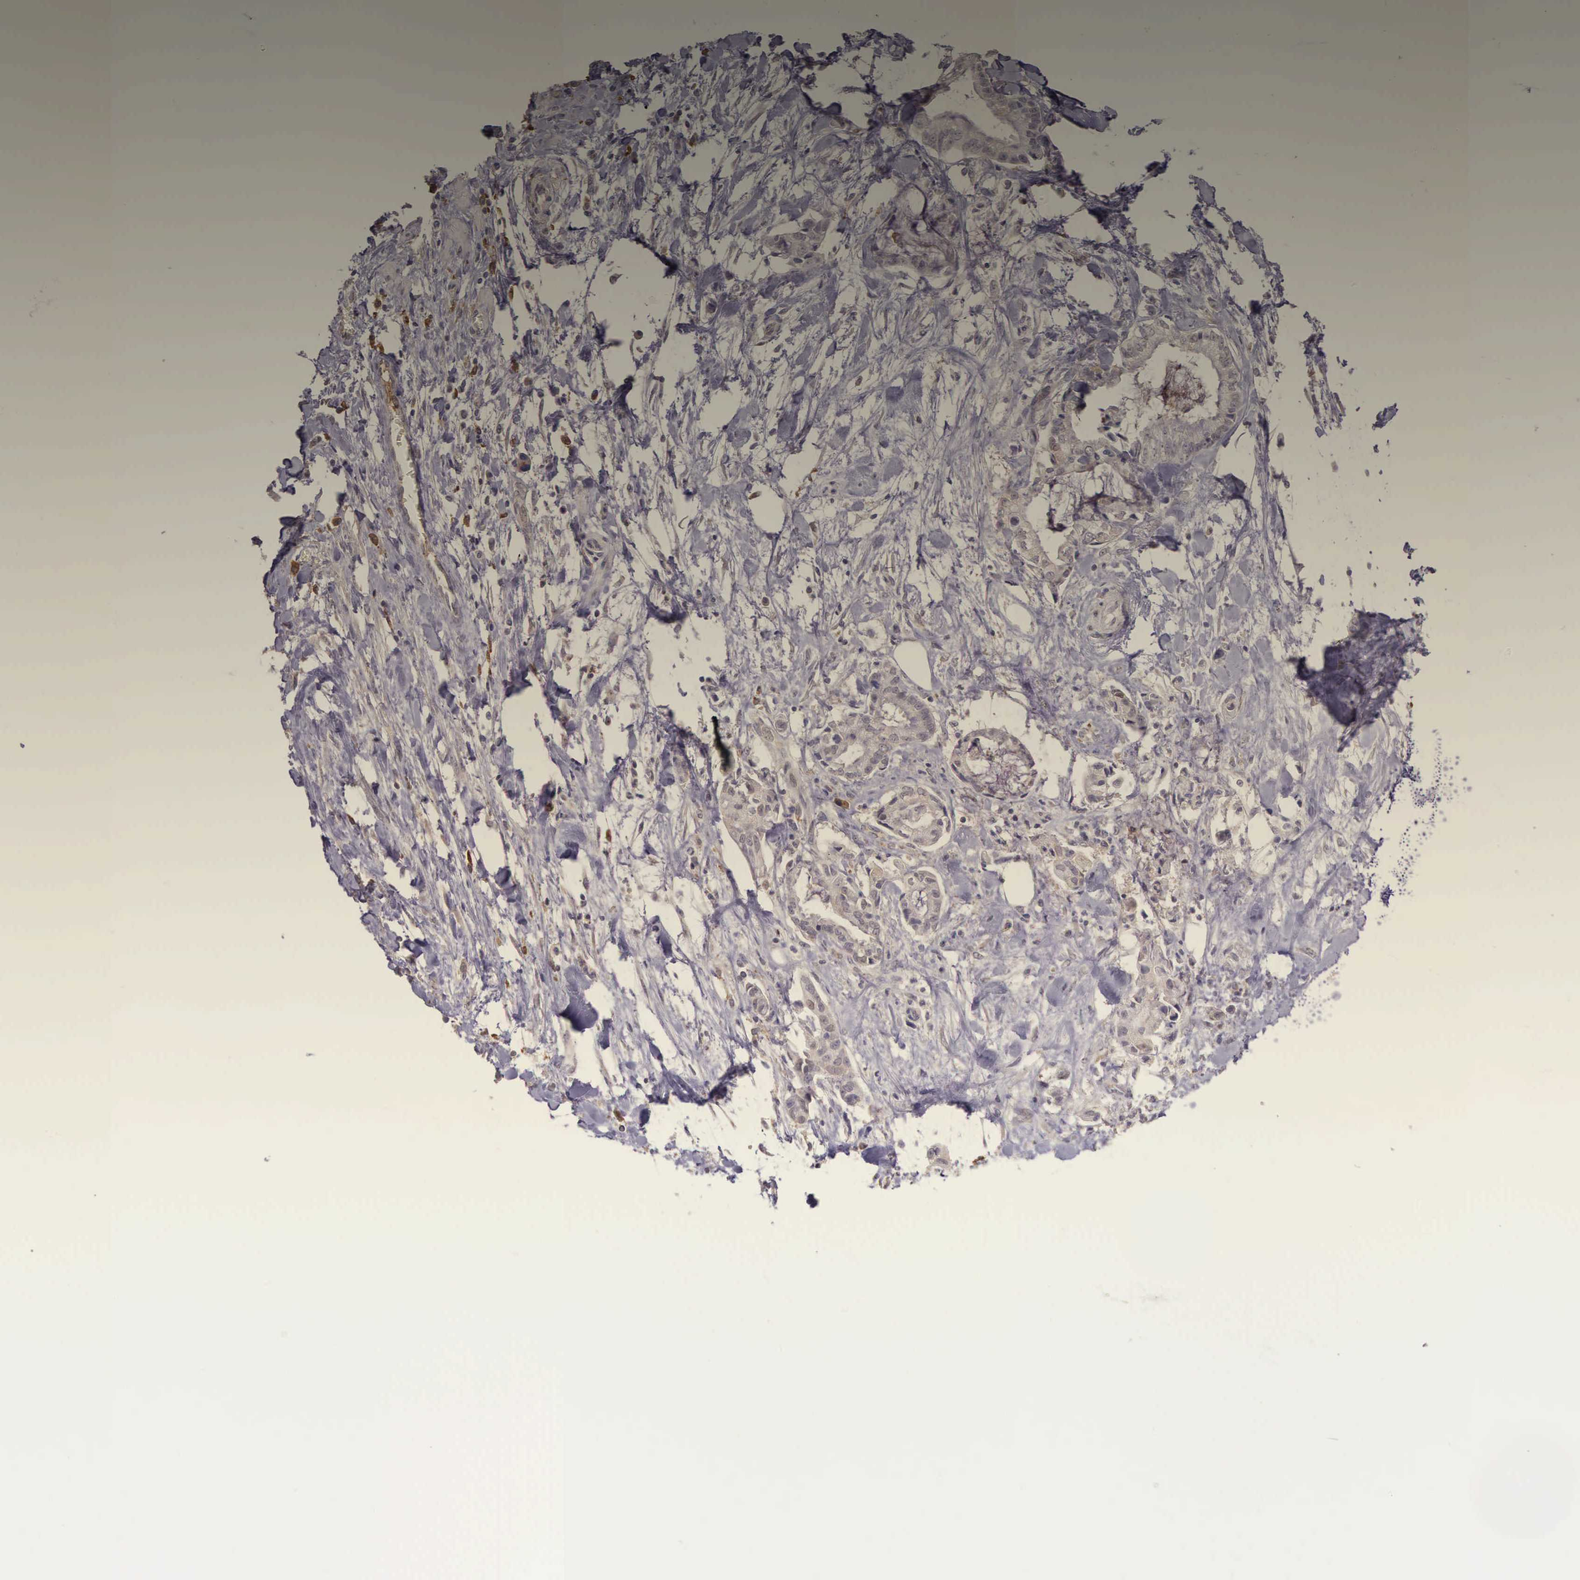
{"staining": {"intensity": "weak", "quantity": "<25%", "location": "cytoplasmic/membranous"}, "tissue": "liver cancer", "cell_type": "Tumor cells", "image_type": "cancer", "snomed": [{"axis": "morphology", "description": "Cholangiocarcinoma"}, {"axis": "topography", "description": "Liver"}], "caption": "Tumor cells show no significant staining in liver cancer (cholangiocarcinoma).", "gene": "CHRDL1", "patient": {"sex": "male", "age": 57}}